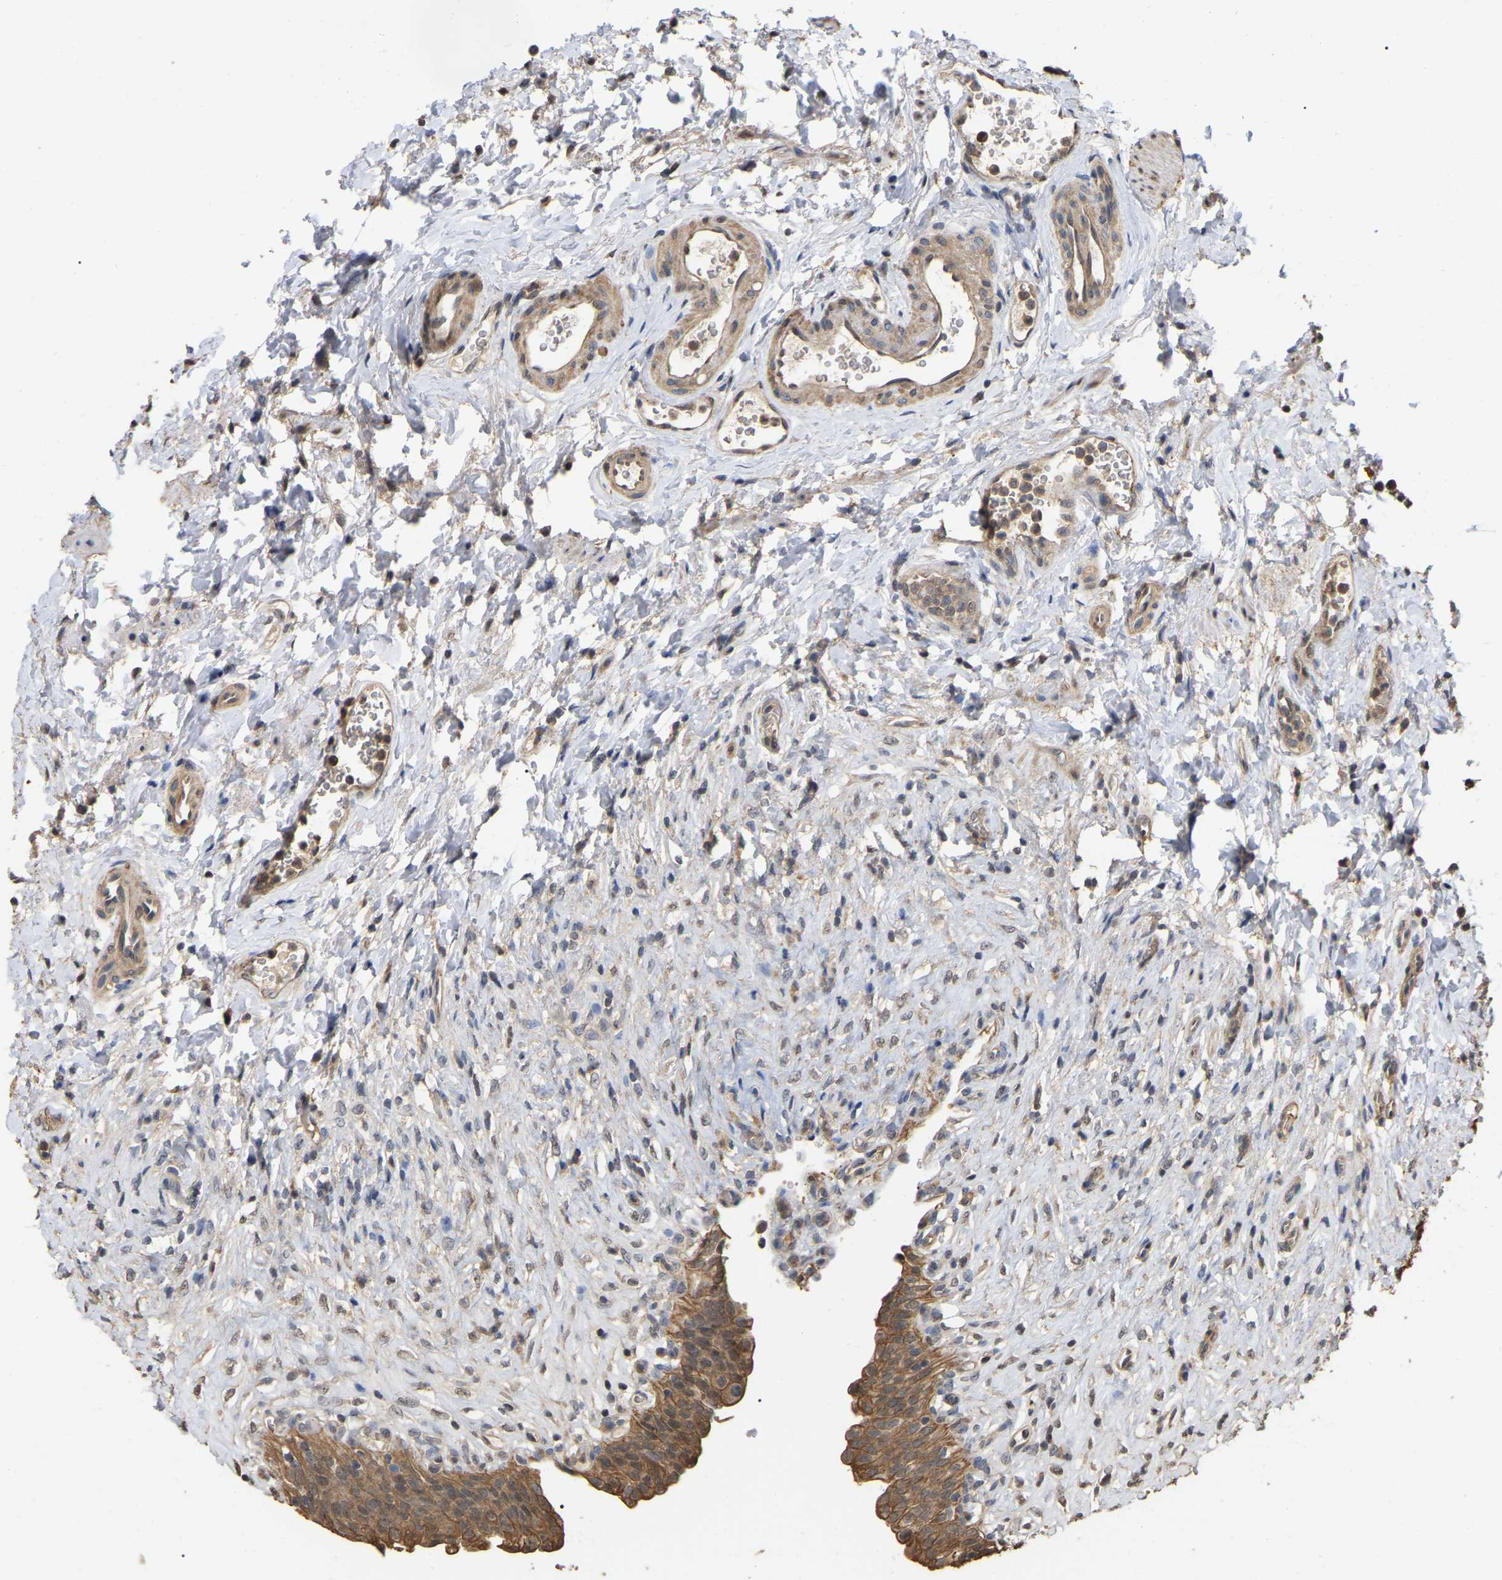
{"staining": {"intensity": "moderate", "quantity": ">75%", "location": "cytoplasmic/membranous"}, "tissue": "urinary bladder", "cell_type": "Urothelial cells", "image_type": "normal", "snomed": [{"axis": "morphology", "description": "Urothelial carcinoma, High grade"}, {"axis": "topography", "description": "Urinary bladder"}], "caption": "Immunohistochemistry (IHC) (DAB (3,3'-diaminobenzidine)) staining of unremarkable urinary bladder reveals moderate cytoplasmic/membranous protein expression in approximately >75% of urothelial cells. (DAB = brown stain, brightfield microscopy at high magnification).", "gene": "FAM219A", "patient": {"sex": "male", "age": 46}}